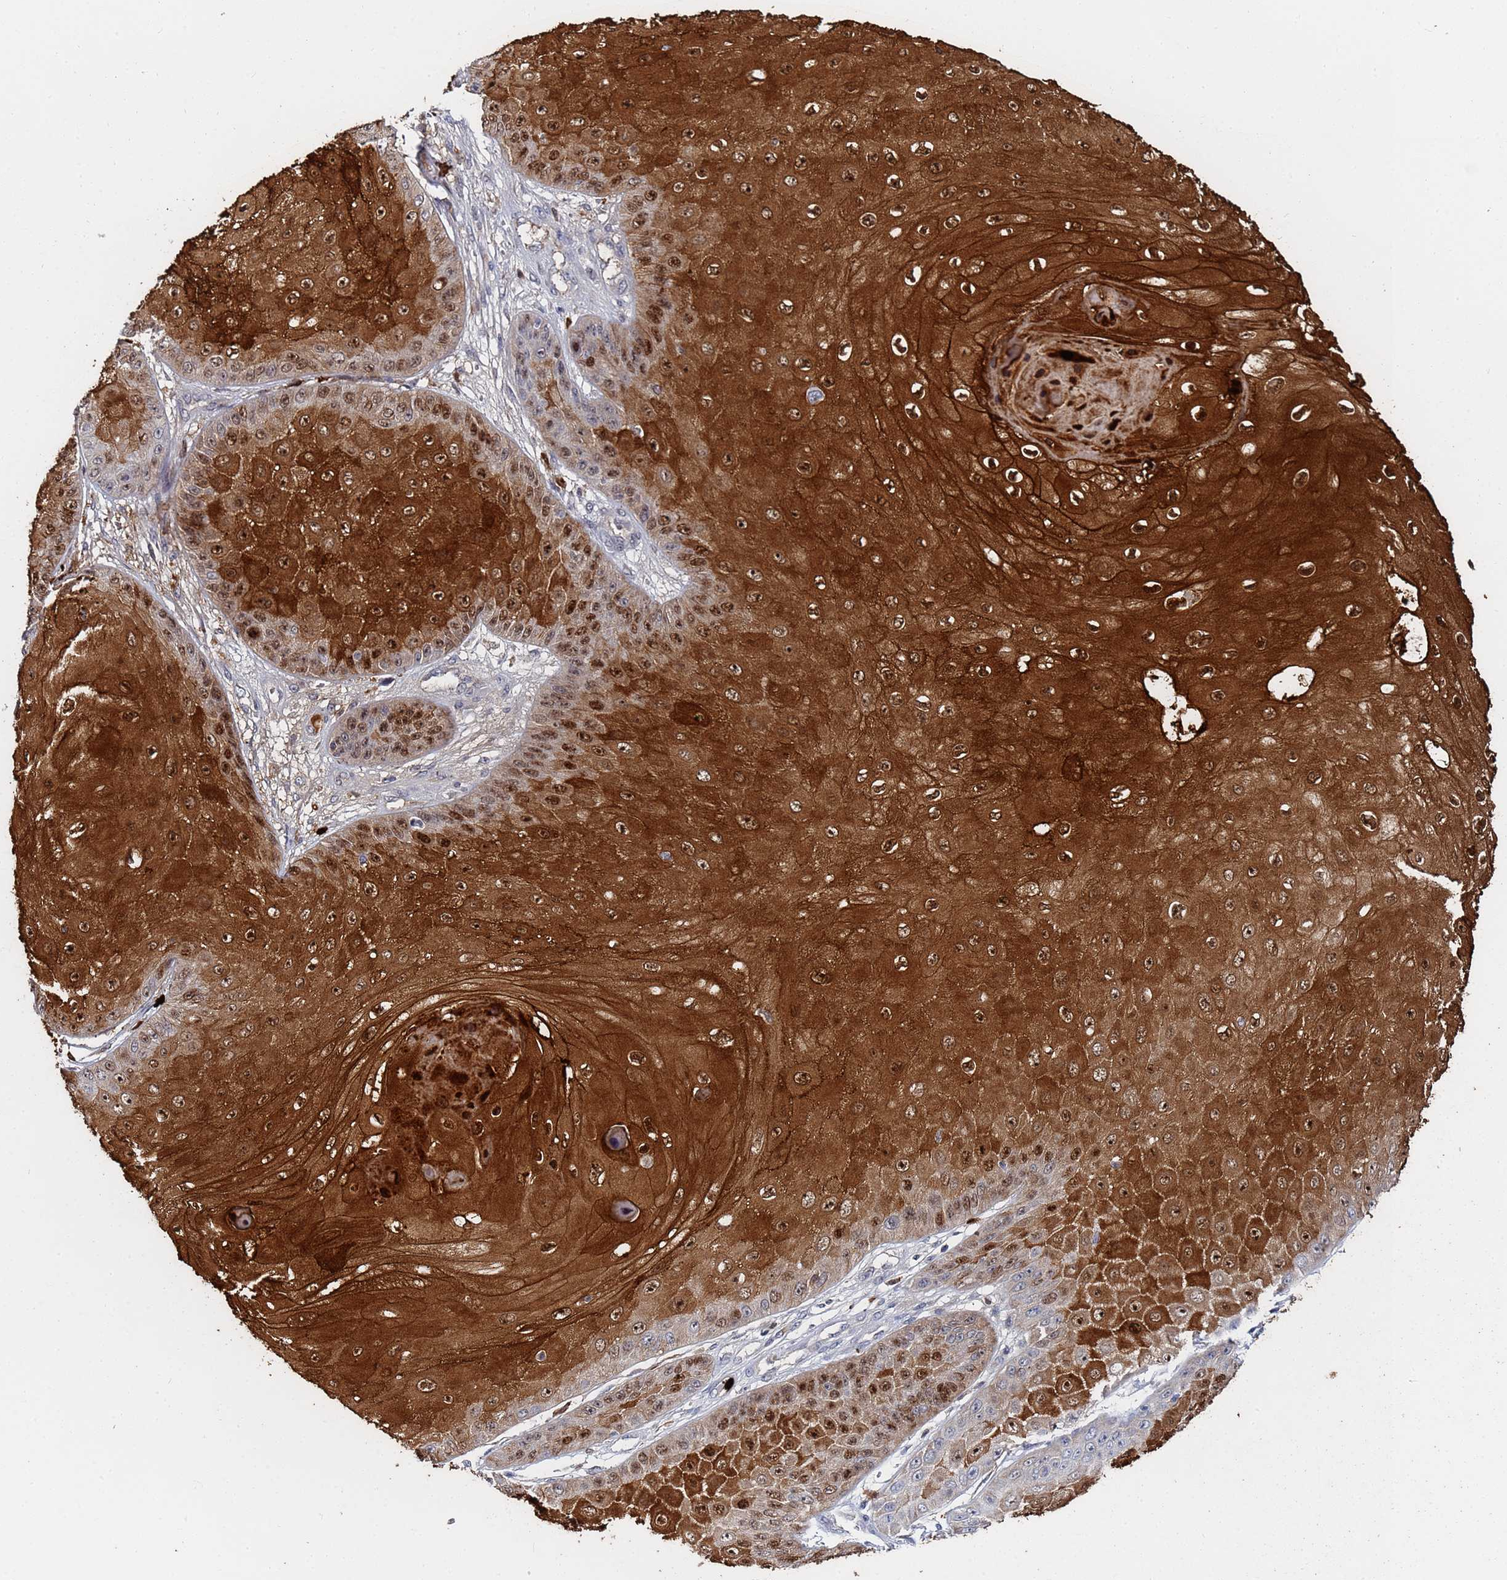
{"staining": {"intensity": "strong", "quantity": "25%-75%", "location": "cytoplasmic/membranous,nuclear"}, "tissue": "skin cancer", "cell_type": "Tumor cells", "image_type": "cancer", "snomed": [{"axis": "morphology", "description": "Squamous cell carcinoma, NOS"}, {"axis": "topography", "description": "Skin"}], "caption": "Tumor cells show high levels of strong cytoplasmic/membranous and nuclear expression in about 25%-75% of cells in human skin cancer.", "gene": "MTCL1", "patient": {"sex": "male", "age": 70}}